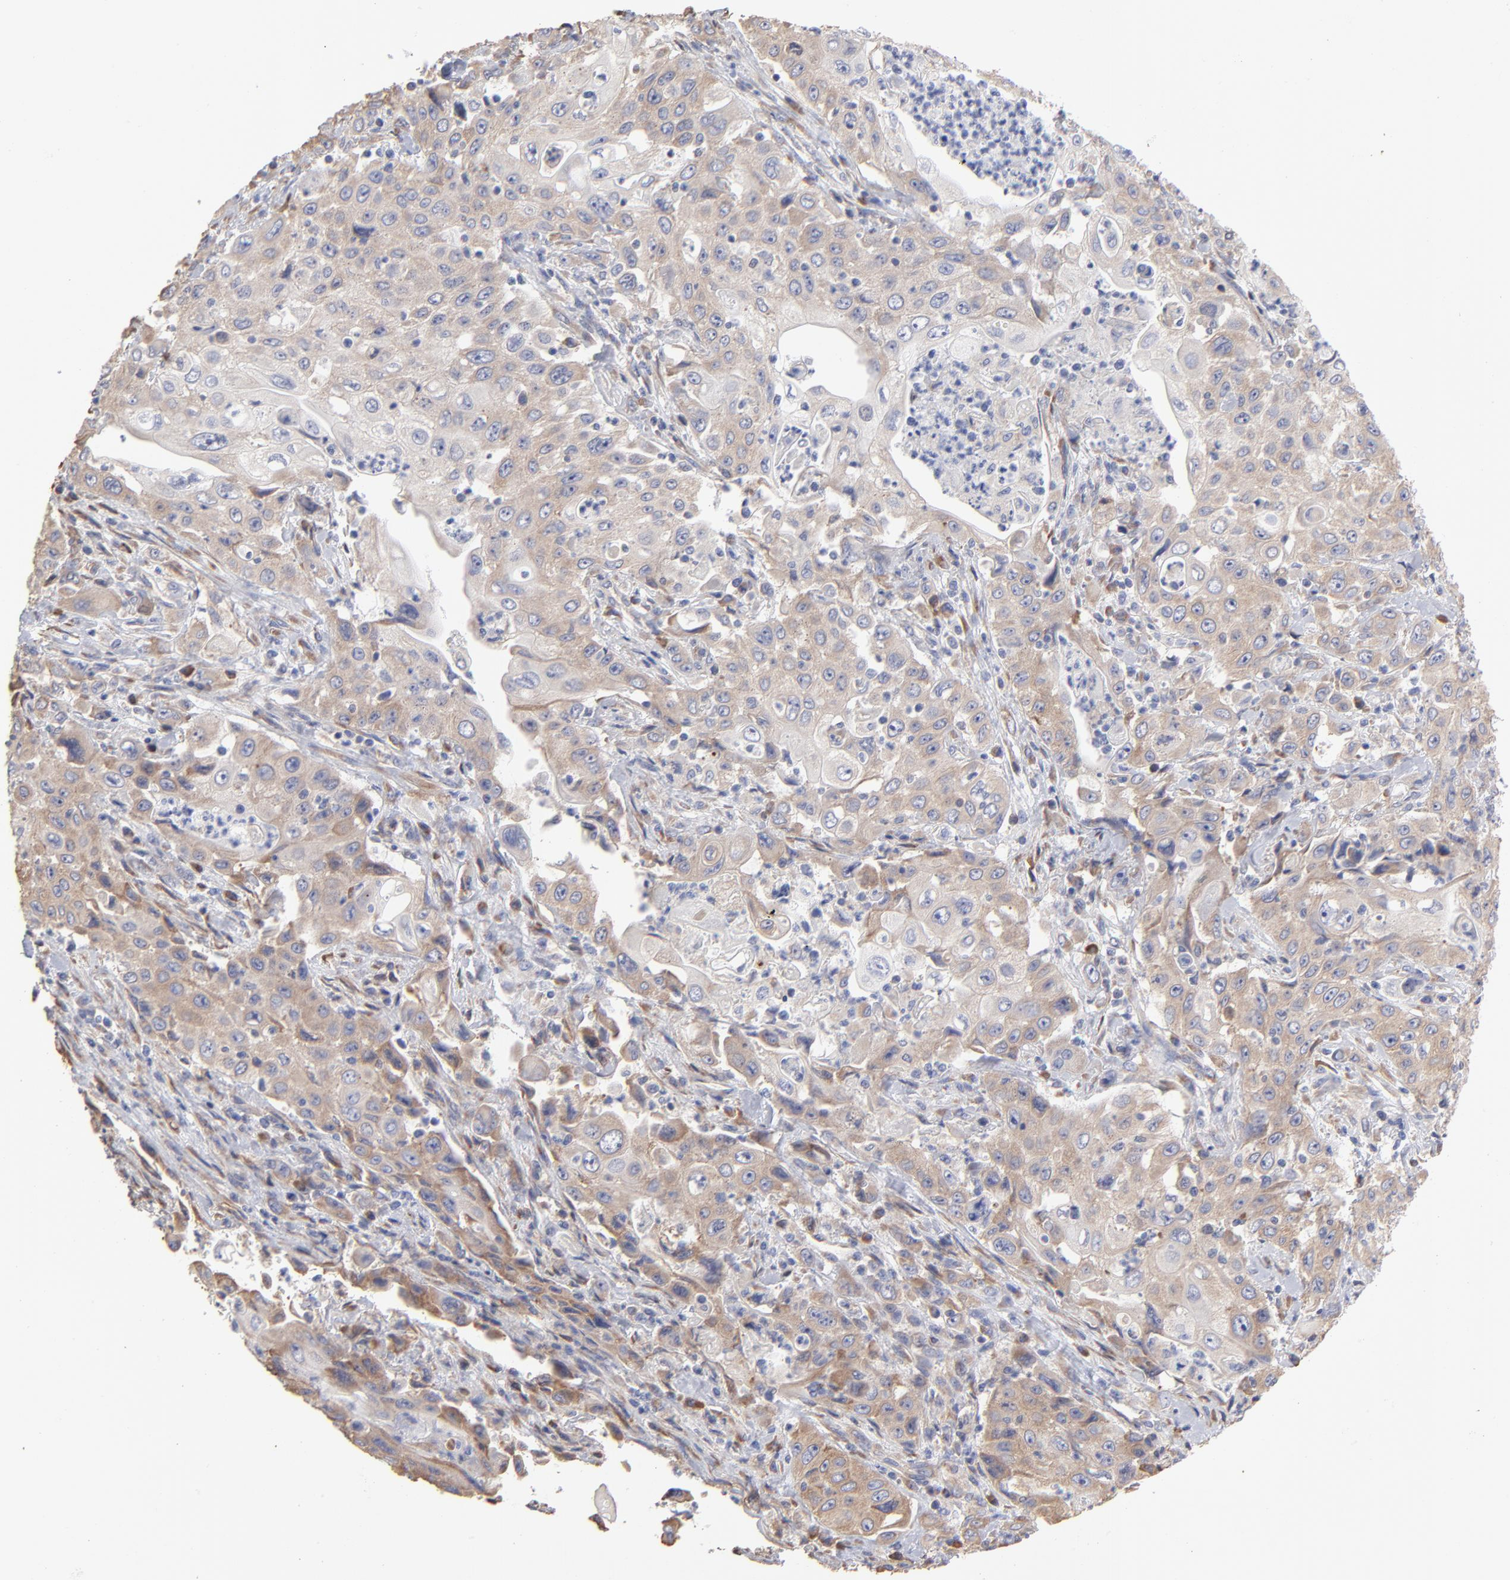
{"staining": {"intensity": "weak", "quantity": ">75%", "location": "cytoplasmic/membranous"}, "tissue": "pancreatic cancer", "cell_type": "Tumor cells", "image_type": "cancer", "snomed": [{"axis": "morphology", "description": "Adenocarcinoma, NOS"}, {"axis": "topography", "description": "Pancreas"}], "caption": "Tumor cells demonstrate low levels of weak cytoplasmic/membranous staining in approximately >75% of cells in human pancreatic cancer (adenocarcinoma). (IHC, brightfield microscopy, high magnification).", "gene": "RPL3", "patient": {"sex": "male", "age": 70}}